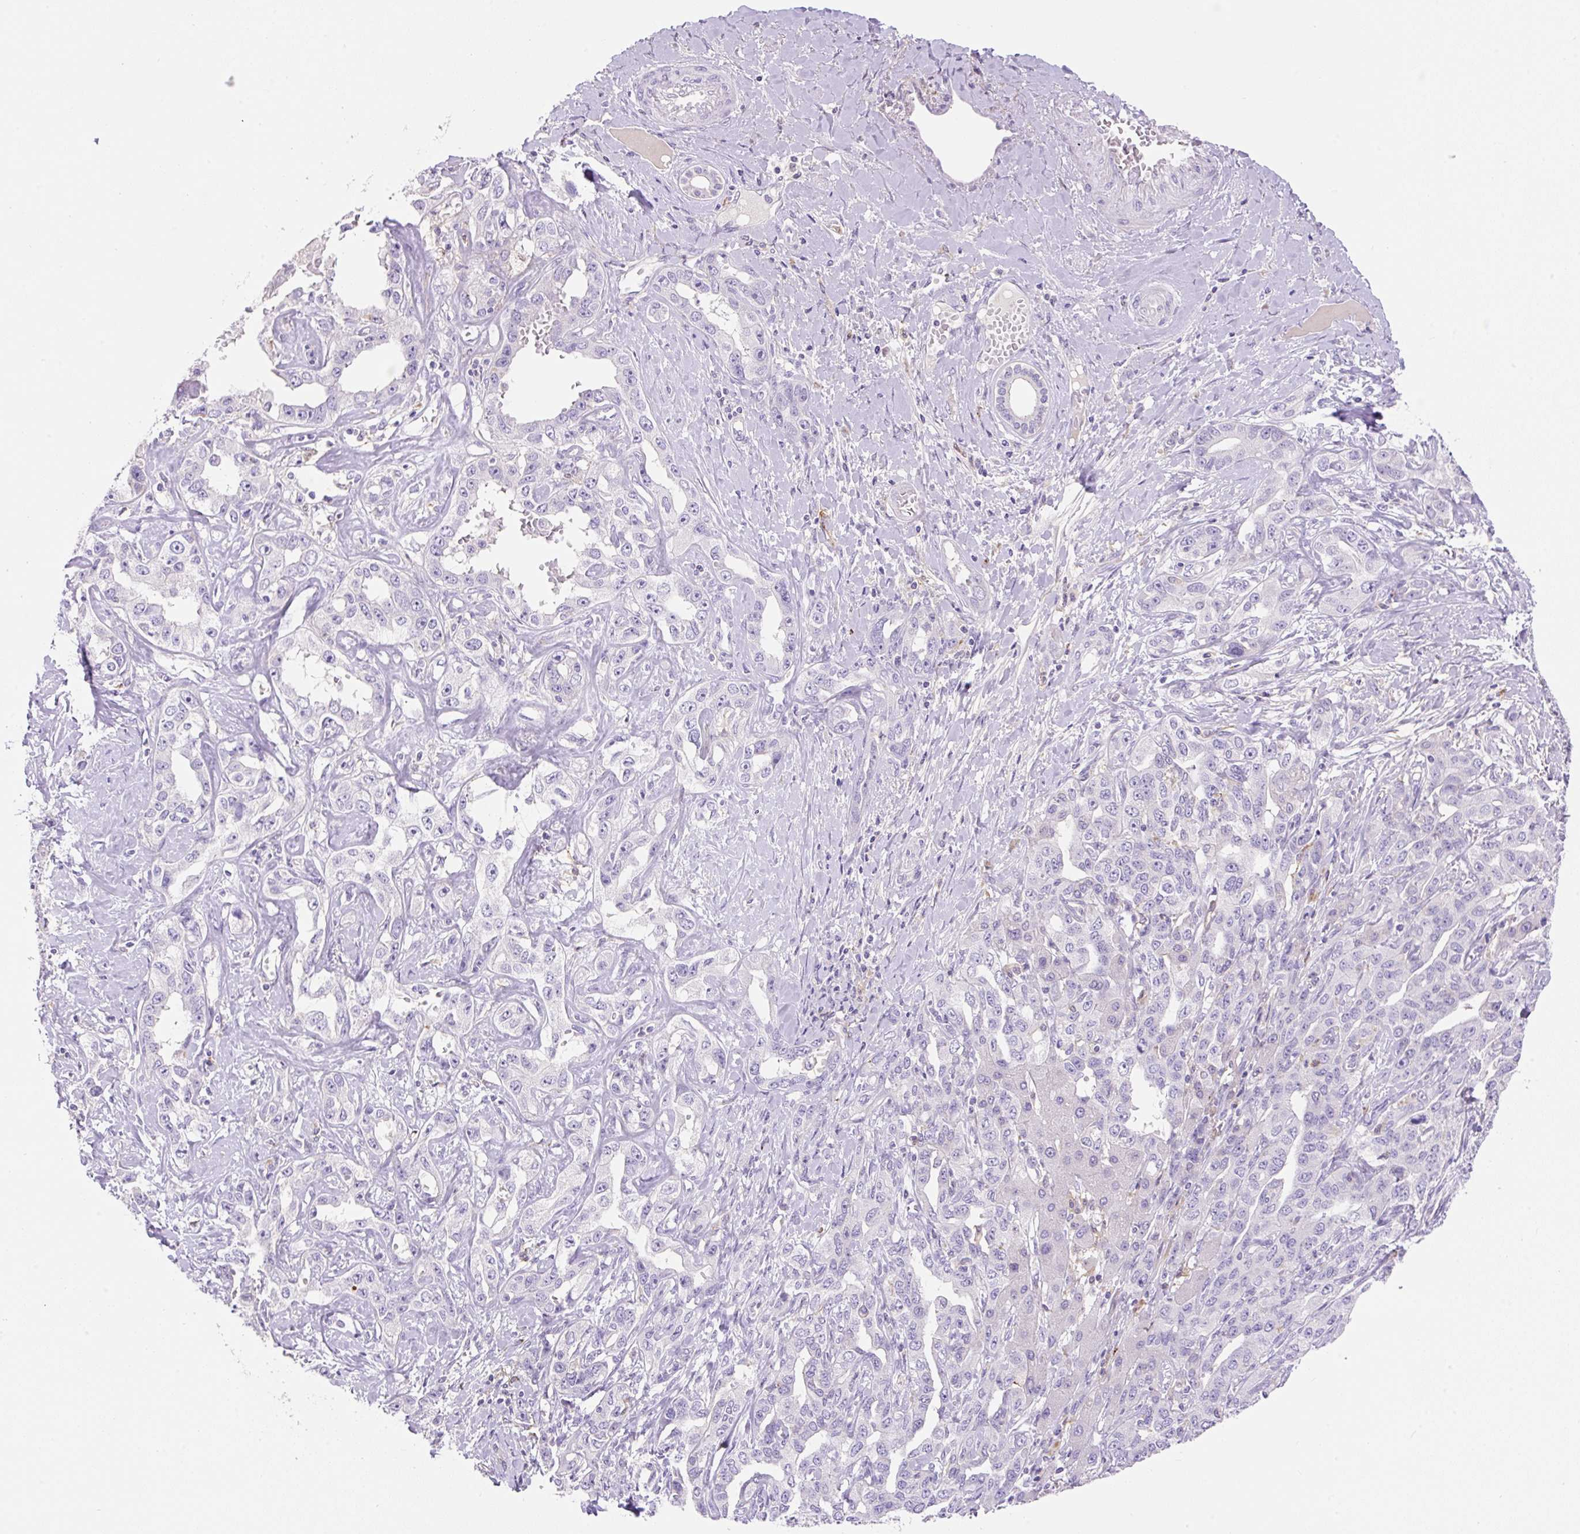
{"staining": {"intensity": "negative", "quantity": "none", "location": "none"}, "tissue": "liver cancer", "cell_type": "Tumor cells", "image_type": "cancer", "snomed": [{"axis": "morphology", "description": "Cholangiocarcinoma"}, {"axis": "topography", "description": "Liver"}], "caption": "Histopathology image shows no protein staining in tumor cells of liver cancer (cholangiocarcinoma) tissue.", "gene": "TDRD15", "patient": {"sex": "male", "age": 59}}